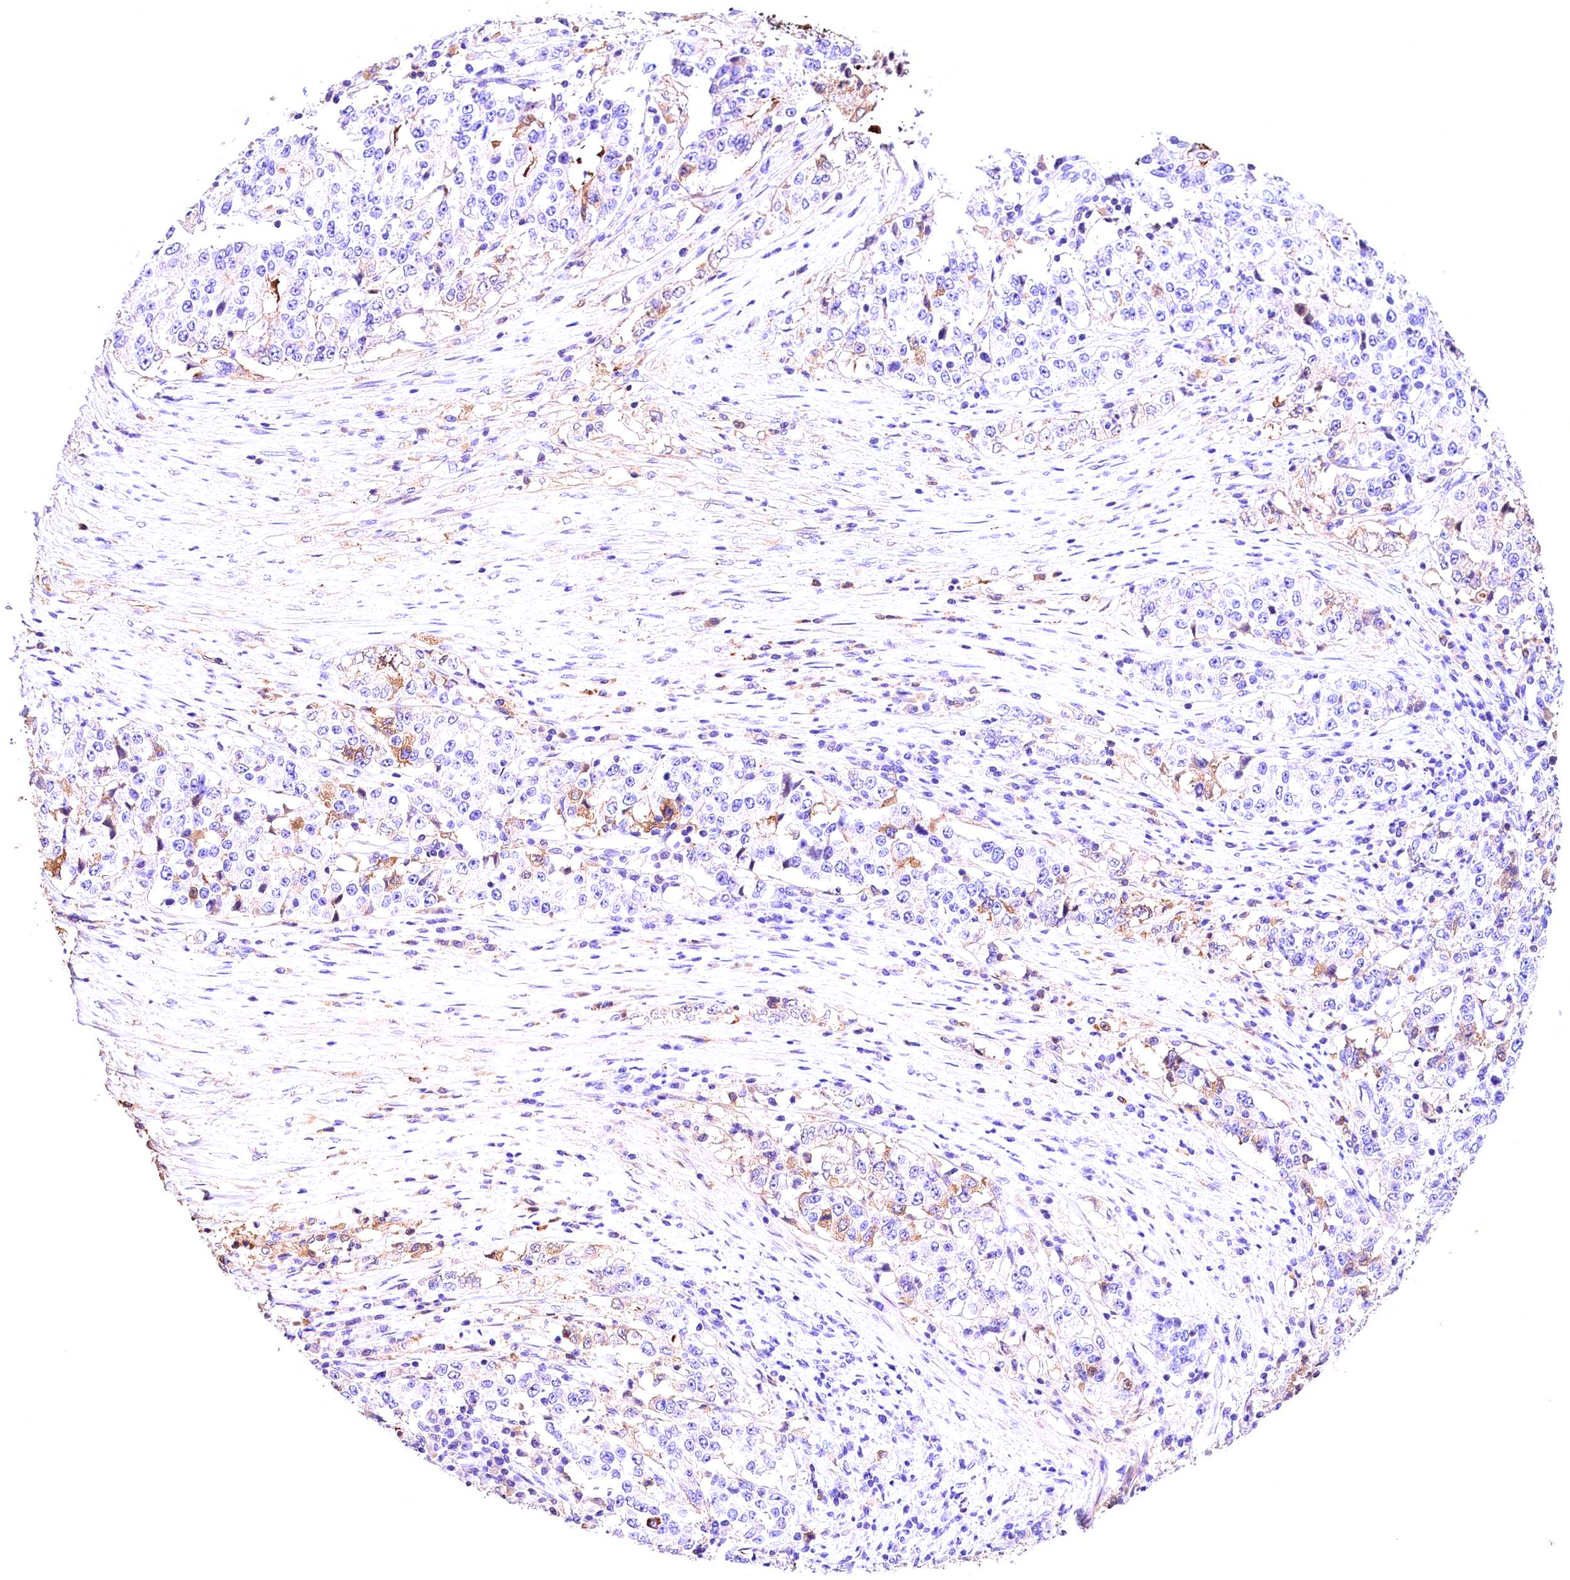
{"staining": {"intensity": "moderate", "quantity": "<25%", "location": "cytoplasmic/membranous"}, "tissue": "stomach cancer", "cell_type": "Tumor cells", "image_type": "cancer", "snomed": [{"axis": "morphology", "description": "Adenocarcinoma, NOS"}, {"axis": "topography", "description": "Stomach"}], "caption": "This photomicrograph shows stomach adenocarcinoma stained with immunohistochemistry (IHC) to label a protein in brown. The cytoplasmic/membranous of tumor cells show moderate positivity for the protein. Nuclei are counter-stained blue.", "gene": "ARMC6", "patient": {"sex": "male", "age": 59}}